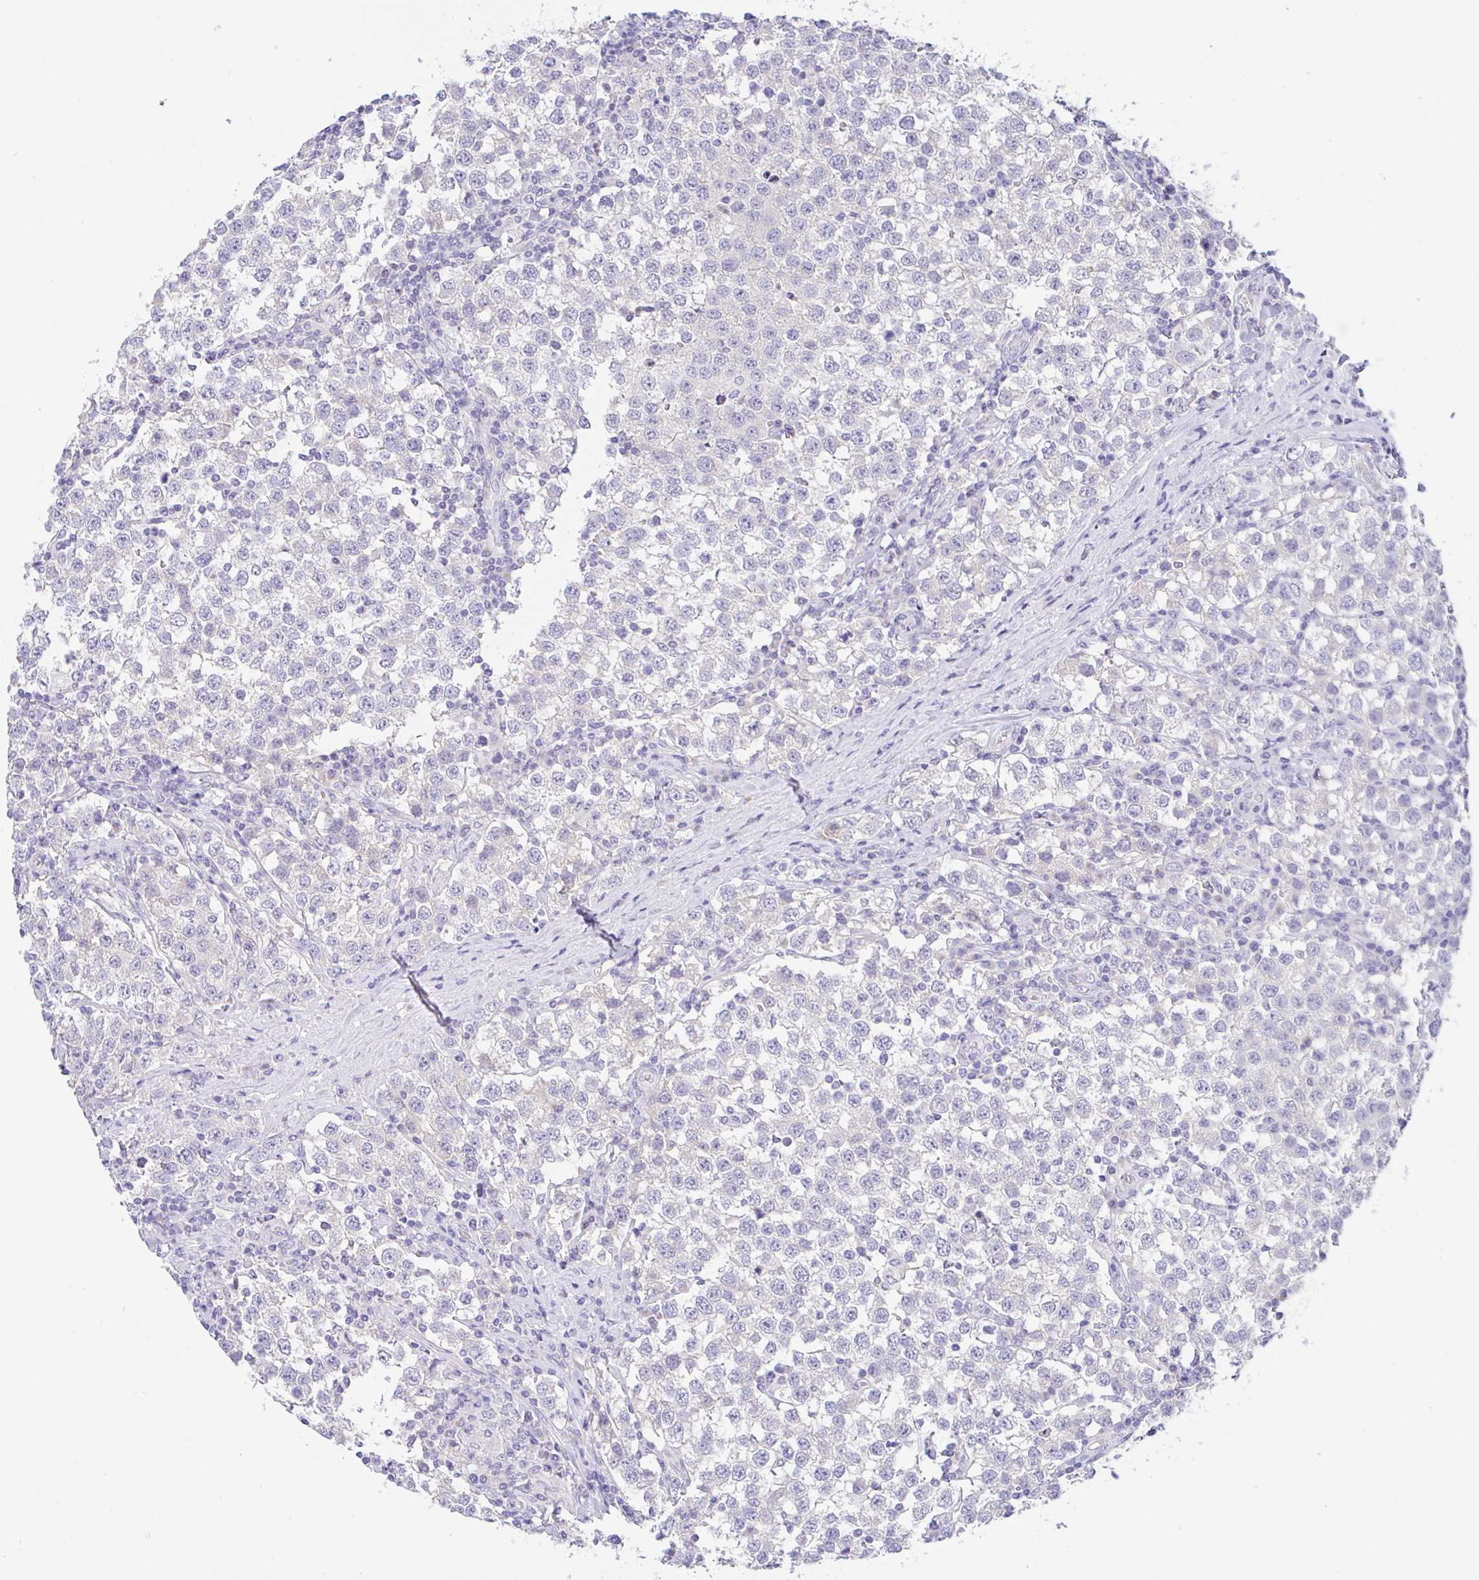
{"staining": {"intensity": "negative", "quantity": "none", "location": "none"}, "tissue": "testis cancer", "cell_type": "Tumor cells", "image_type": "cancer", "snomed": [{"axis": "morphology", "description": "Seminoma, NOS"}, {"axis": "topography", "description": "Testis"}], "caption": "Tumor cells show no significant positivity in testis cancer.", "gene": "SERPINE3", "patient": {"sex": "male", "age": 34}}